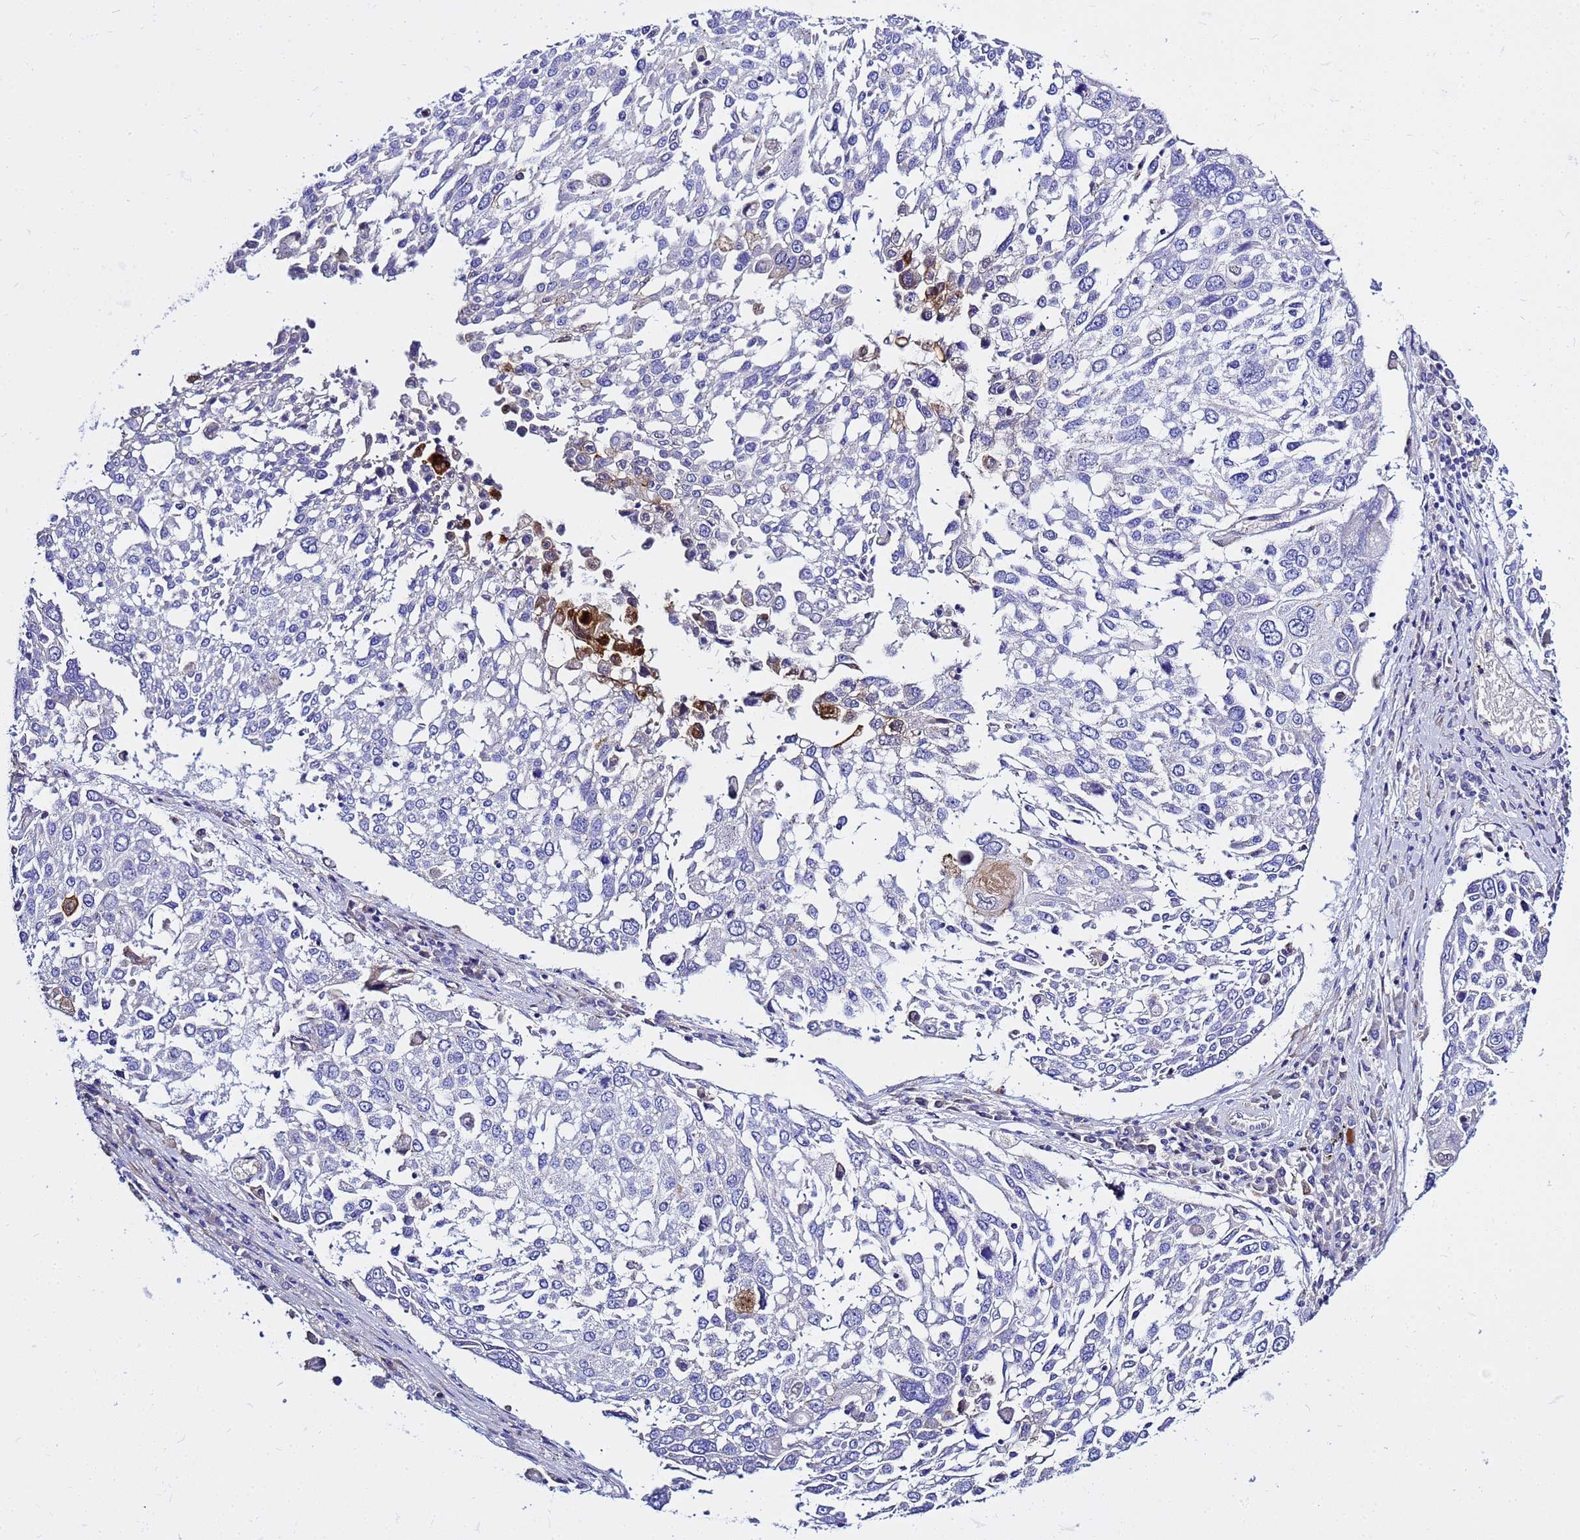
{"staining": {"intensity": "negative", "quantity": "none", "location": "none"}, "tissue": "lung cancer", "cell_type": "Tumor cells", "image_type": "cancer", "snomed": [{"axis": "morphology", "description": "Squamous cell carcinoma, NOS"}, {"axis": "topography", "description": "Lung"}], "caption": "Tumor cells are negative for protein expression in human lung cancer (squamous cell carcinoma).", "gene": "USP18", "patient": {"sex": "male", "age": 65}}